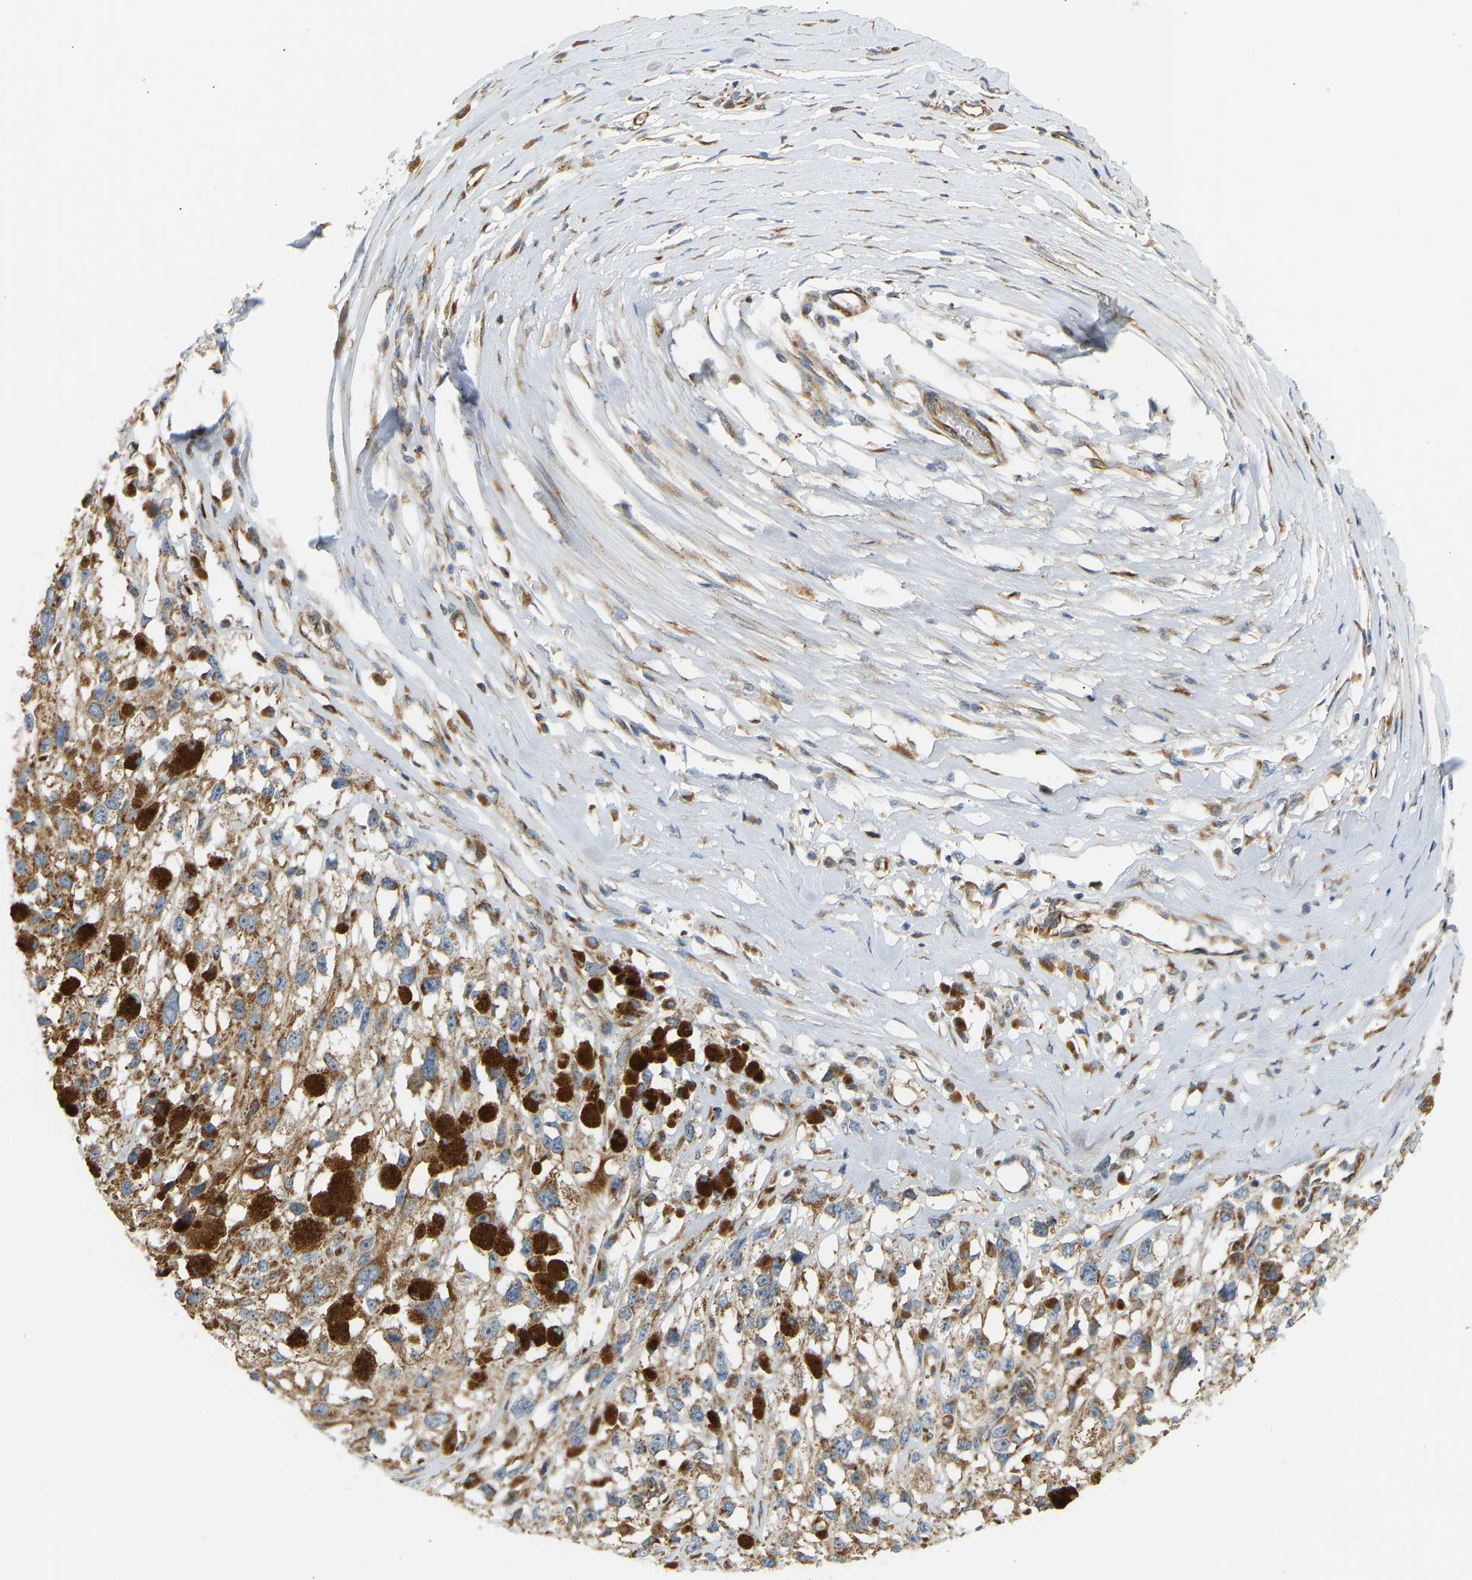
{"staining": {"intensity": "moderate", "quantity": ">75%", "location": "cytoplasmic/membranous"}, "tissue": "melanoma", "cell_type": "Tumor cells", "image_type": "cancer", "snomed": [{"axis": "morphology", "description": "Malignant melanoma, Metastatic site"}, {"axis": "topography", "description": "Lymph node"}], "caption": "Protein analysis of malignant melanoma (metastatic site) tissue displays moderate cytoplasmic/membranous staining in approximately >75% of tumor cells.", "gene": "YIPF2", "patient": {"sex": "male", "age": 59}}